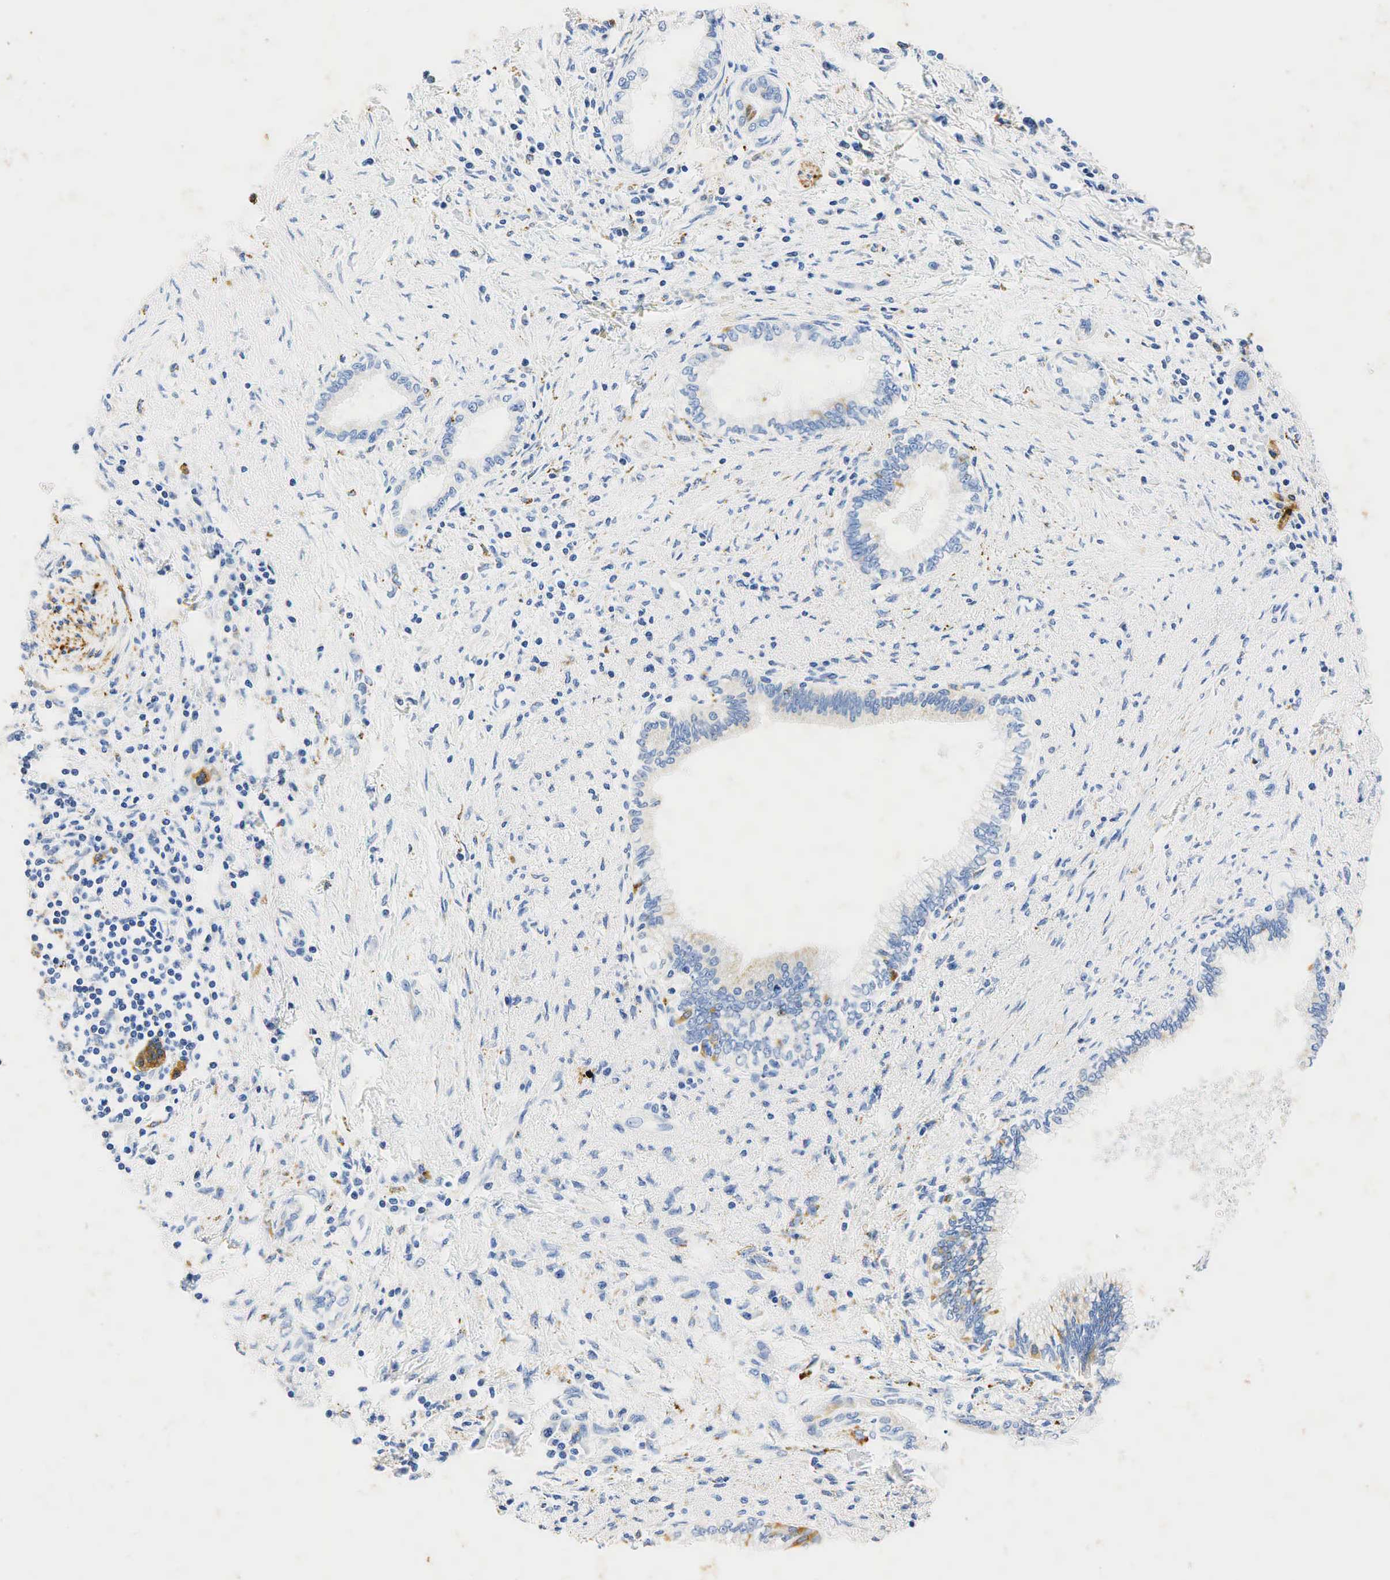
{"staining": {"intensity": "strong", "quantity": "<25%", "location": "cytoplasmic/membranous"}, "tissue": "pancreatic cancer", "cell_type": "Tumor cells", "image_type": "cancer", "snomed": [{"axis": "morphology", "description": "Adenocarcinoma, NOS"}, {"axis": "topography", "description": "Pancreas"}], "caption": "DAB (3,3'-diaminobenzidine) immunohistochemical staining of pancreatic cancer shows strong cytoplasmic/membranous protein positivity in about <25% of tumor cells.", "gene": "SYP", "patient": {"sex": "female", "age": 64}}